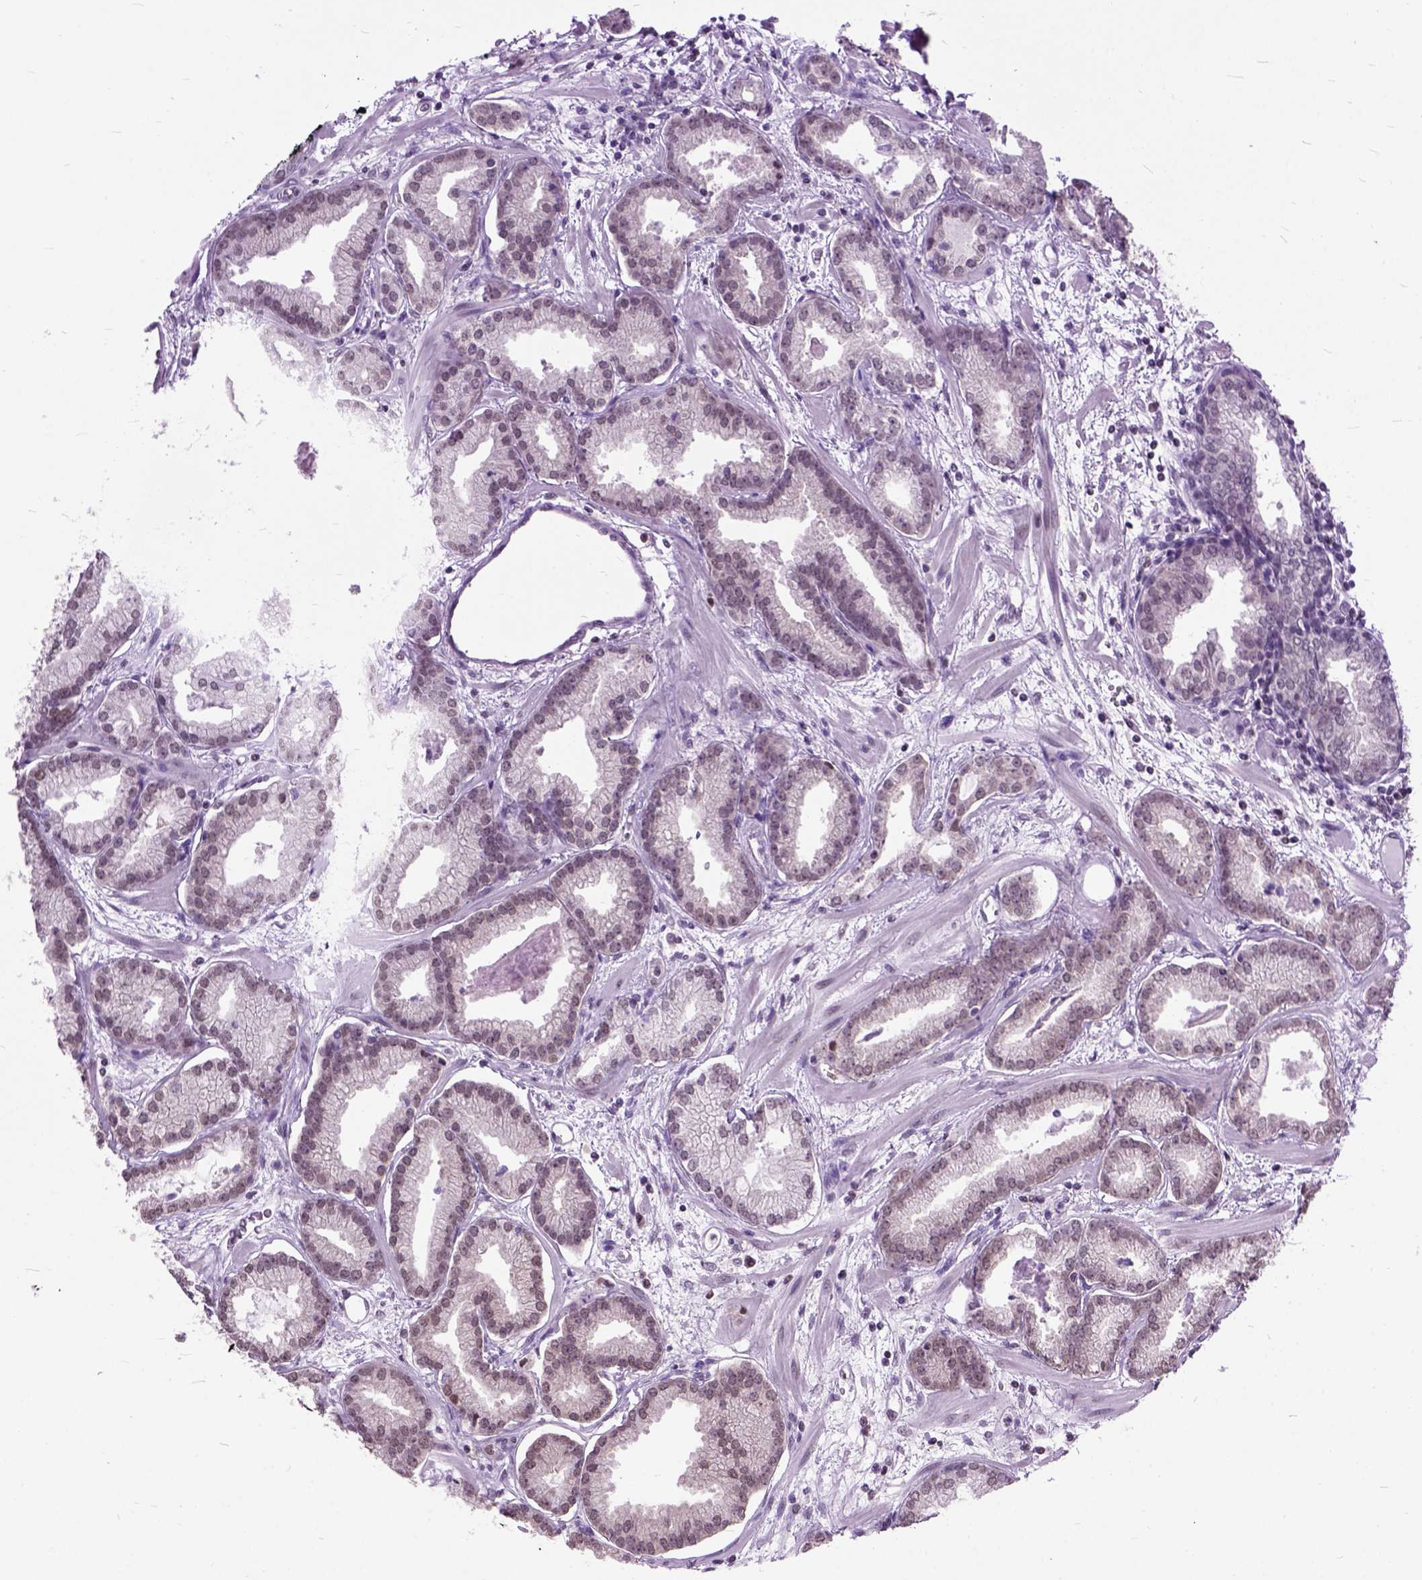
{"staining": {"intensity": "negative", "quantity": "none", "location": "none"}, "tissue": "prostate cancer", "cell_type": "Tumor cells", "image_type": "cancer", "snomed": [{"axis": "morphology", "description": "Adenocarcinoma, Low grade"}, {"axis": "topography", "description": "Prostate"}], "caption": "Immunohistochemistry of human prostate adenocarcinoma (low-grade) demonstrates no positivity in tumor cells.", "gene": "ORC5", "patient": {"sex": "male", "age": 68}}